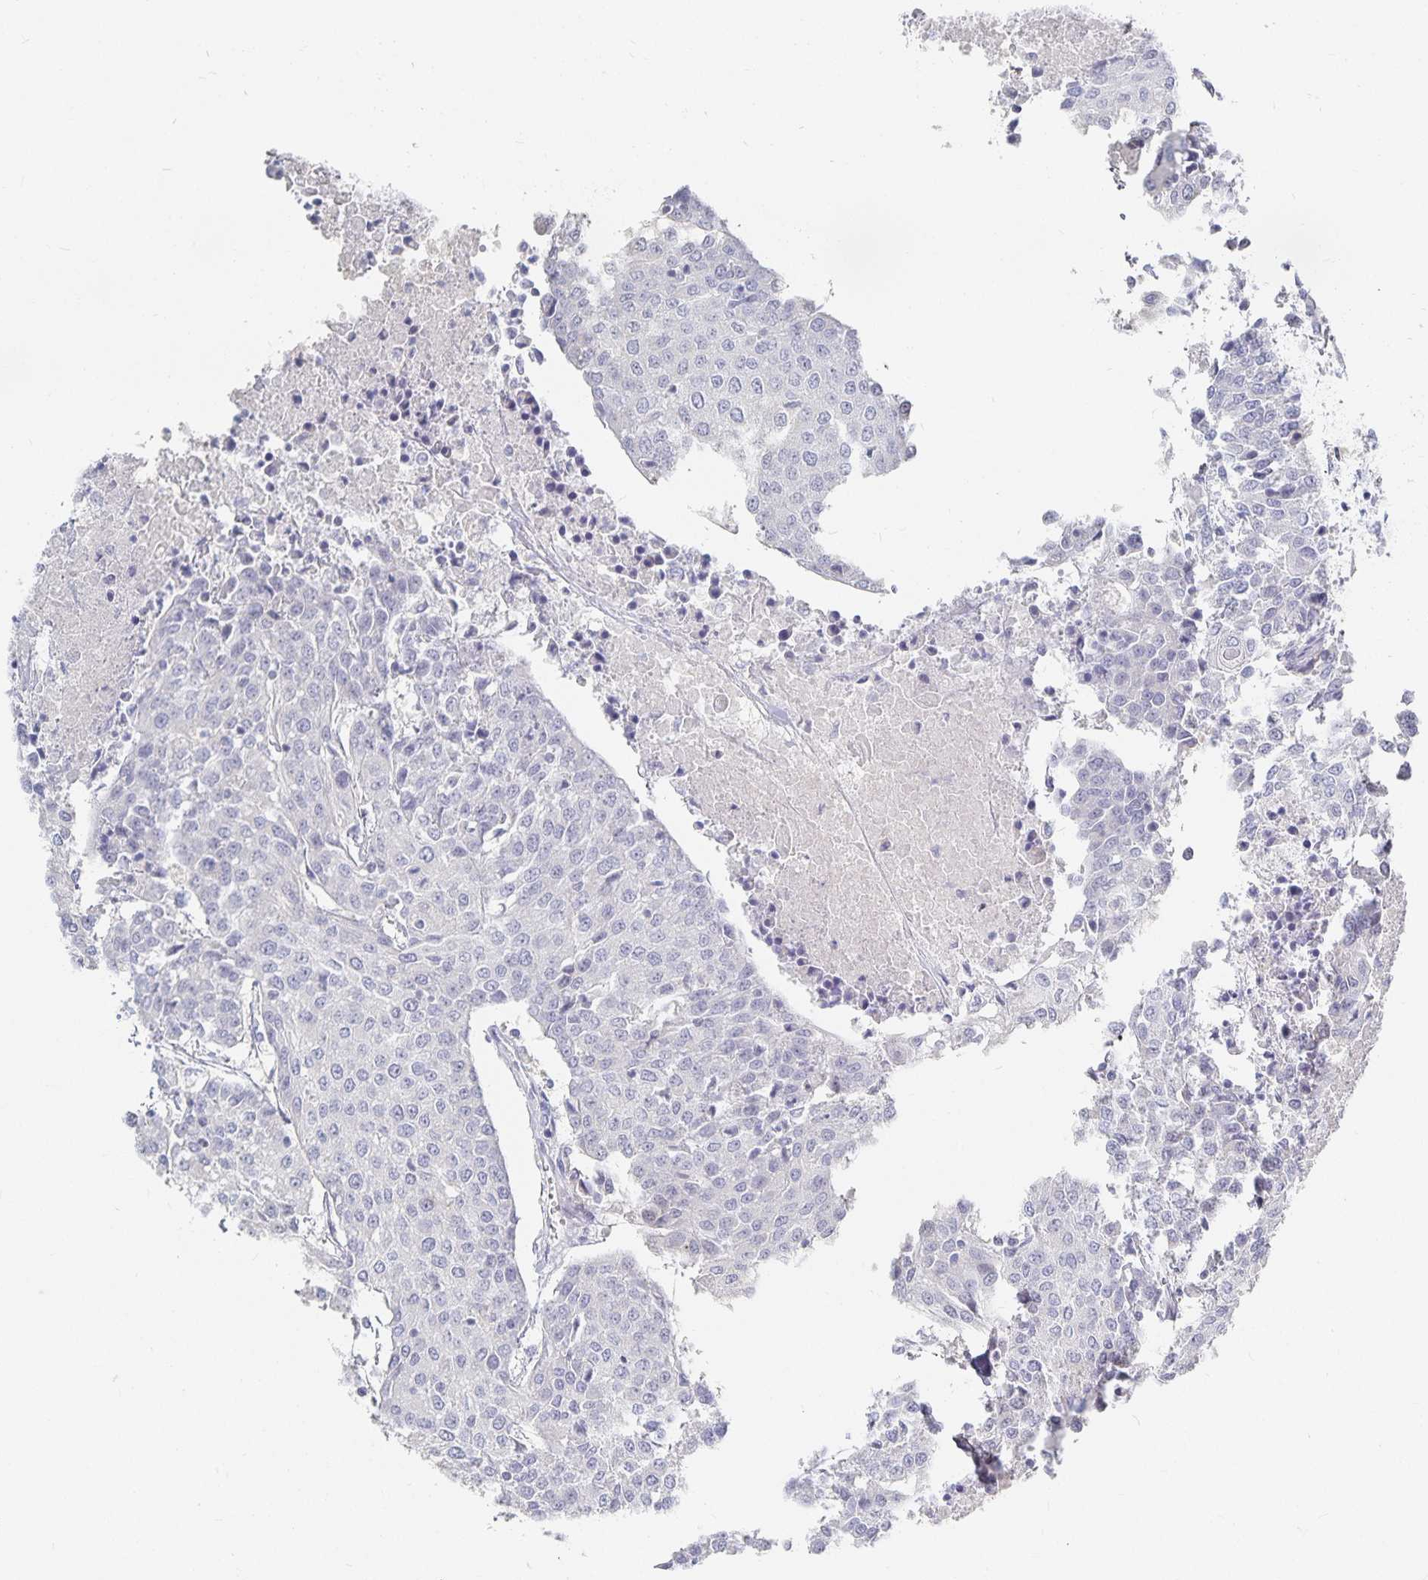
{"staining": {"intensity": "negative", "quantity": "none", "location": "none"}, "tissue": "urothelial cancer", "cell_type": "Tumor cells", "image_type": "cancer", "snomed": [{"axis": "morphology", "description": "Urothelial carcinoma, High grade"}, {"axis": "topography", "description": "Urinary bladder"}], "caption": "DAB (3,3'-diaminobenzidine) immunohistochemical staining of urothelial cancer exhibits no significant expression in tumor cells.", "gene": "DNAH9", "patient": {"sex": "female", "age": 85}}